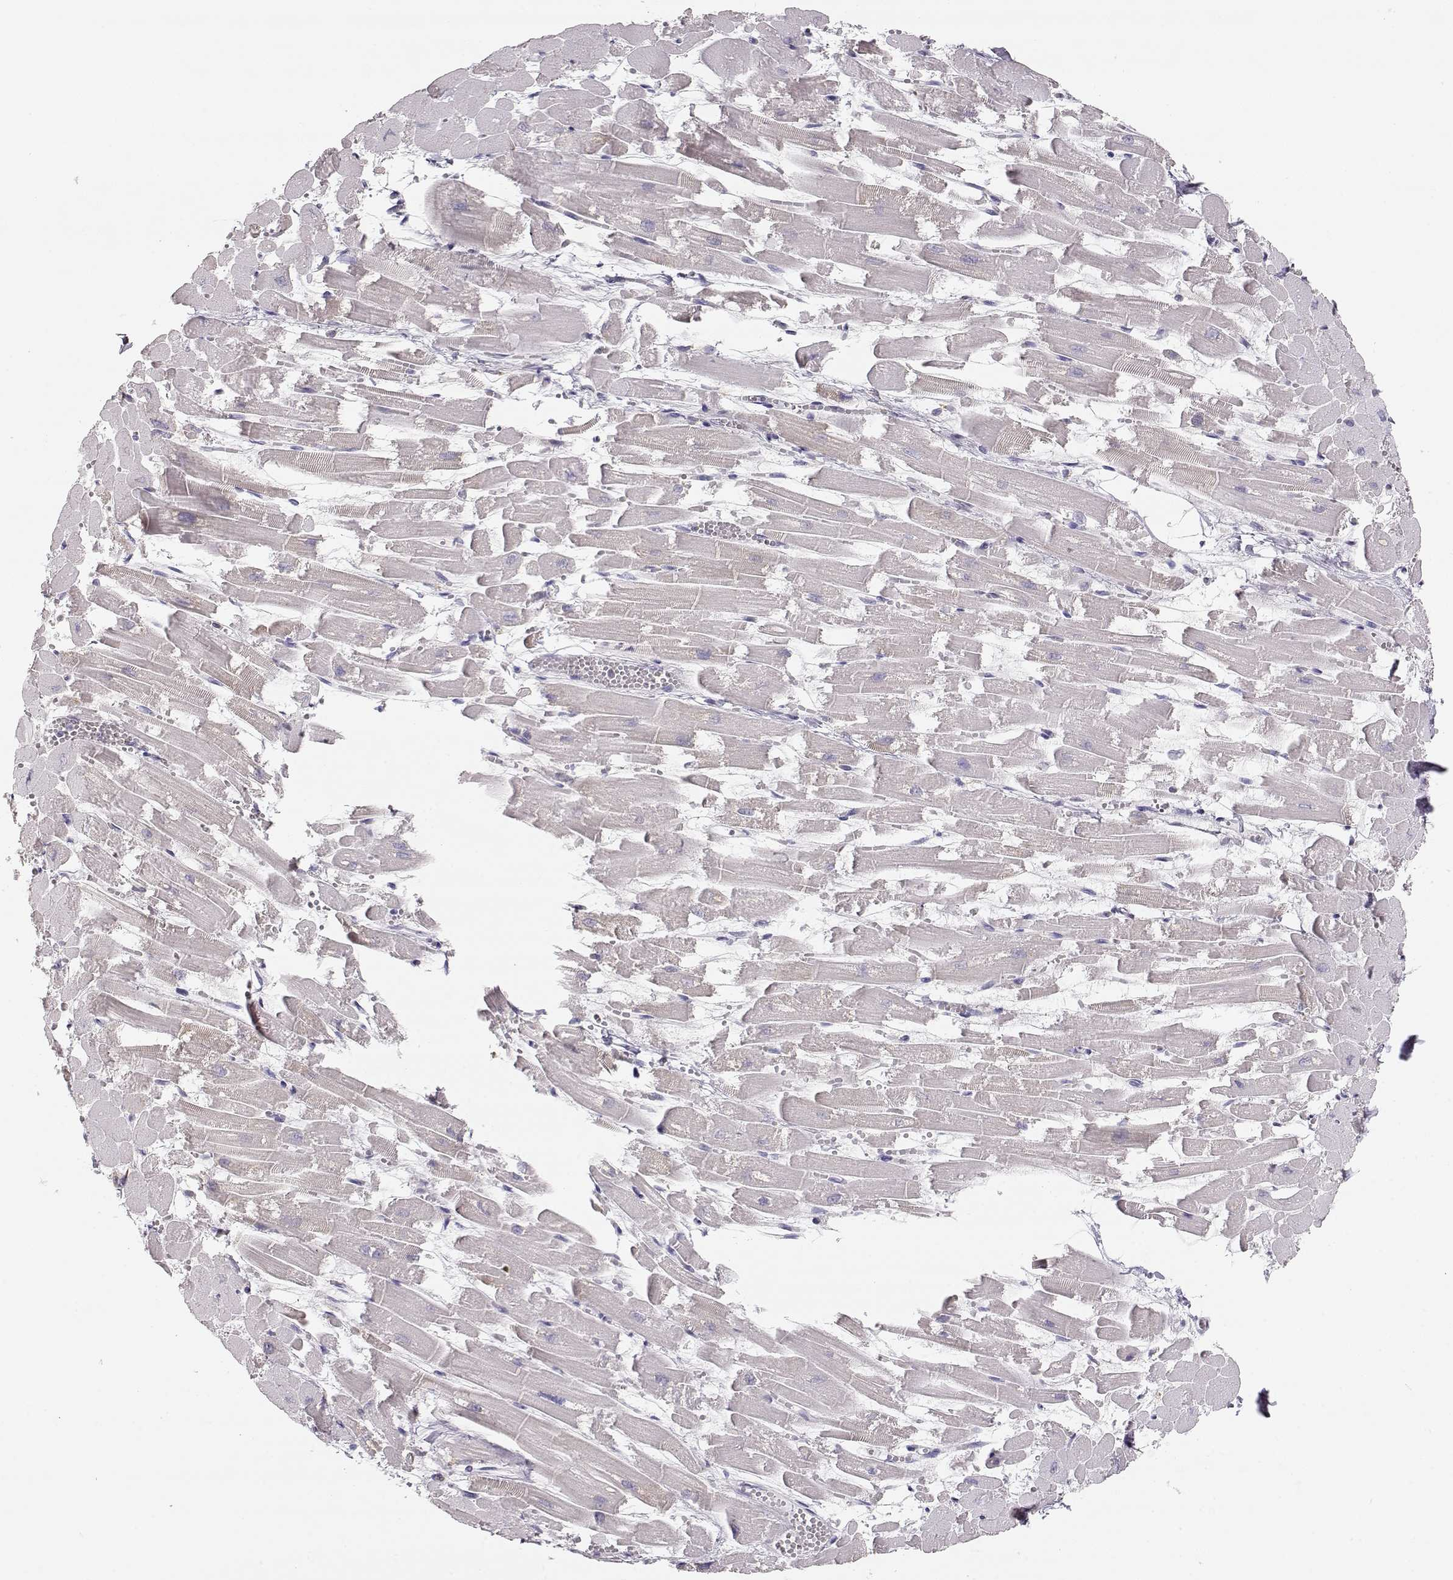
{"staining": {"intensity": "weak", "quantity": "<25%", "location": "cytoplasmic/membranous"}, "tissue": "heart muscle", "cell_type": "Cardiomyocytes", "image_type": "normal", "snomed": [{"axis": "morphology", "description": "Normal tissue, NOS"}, {"axis": "topography", "description": "Heart"}], "caption": "High power microscopy photomicrograph of an IHC photomicrograph of benign heart muscle, revealing no significant expression in cardiomyocytes.", "gene": "LEPR", "patient": {"sex": "female", "age": 52}}